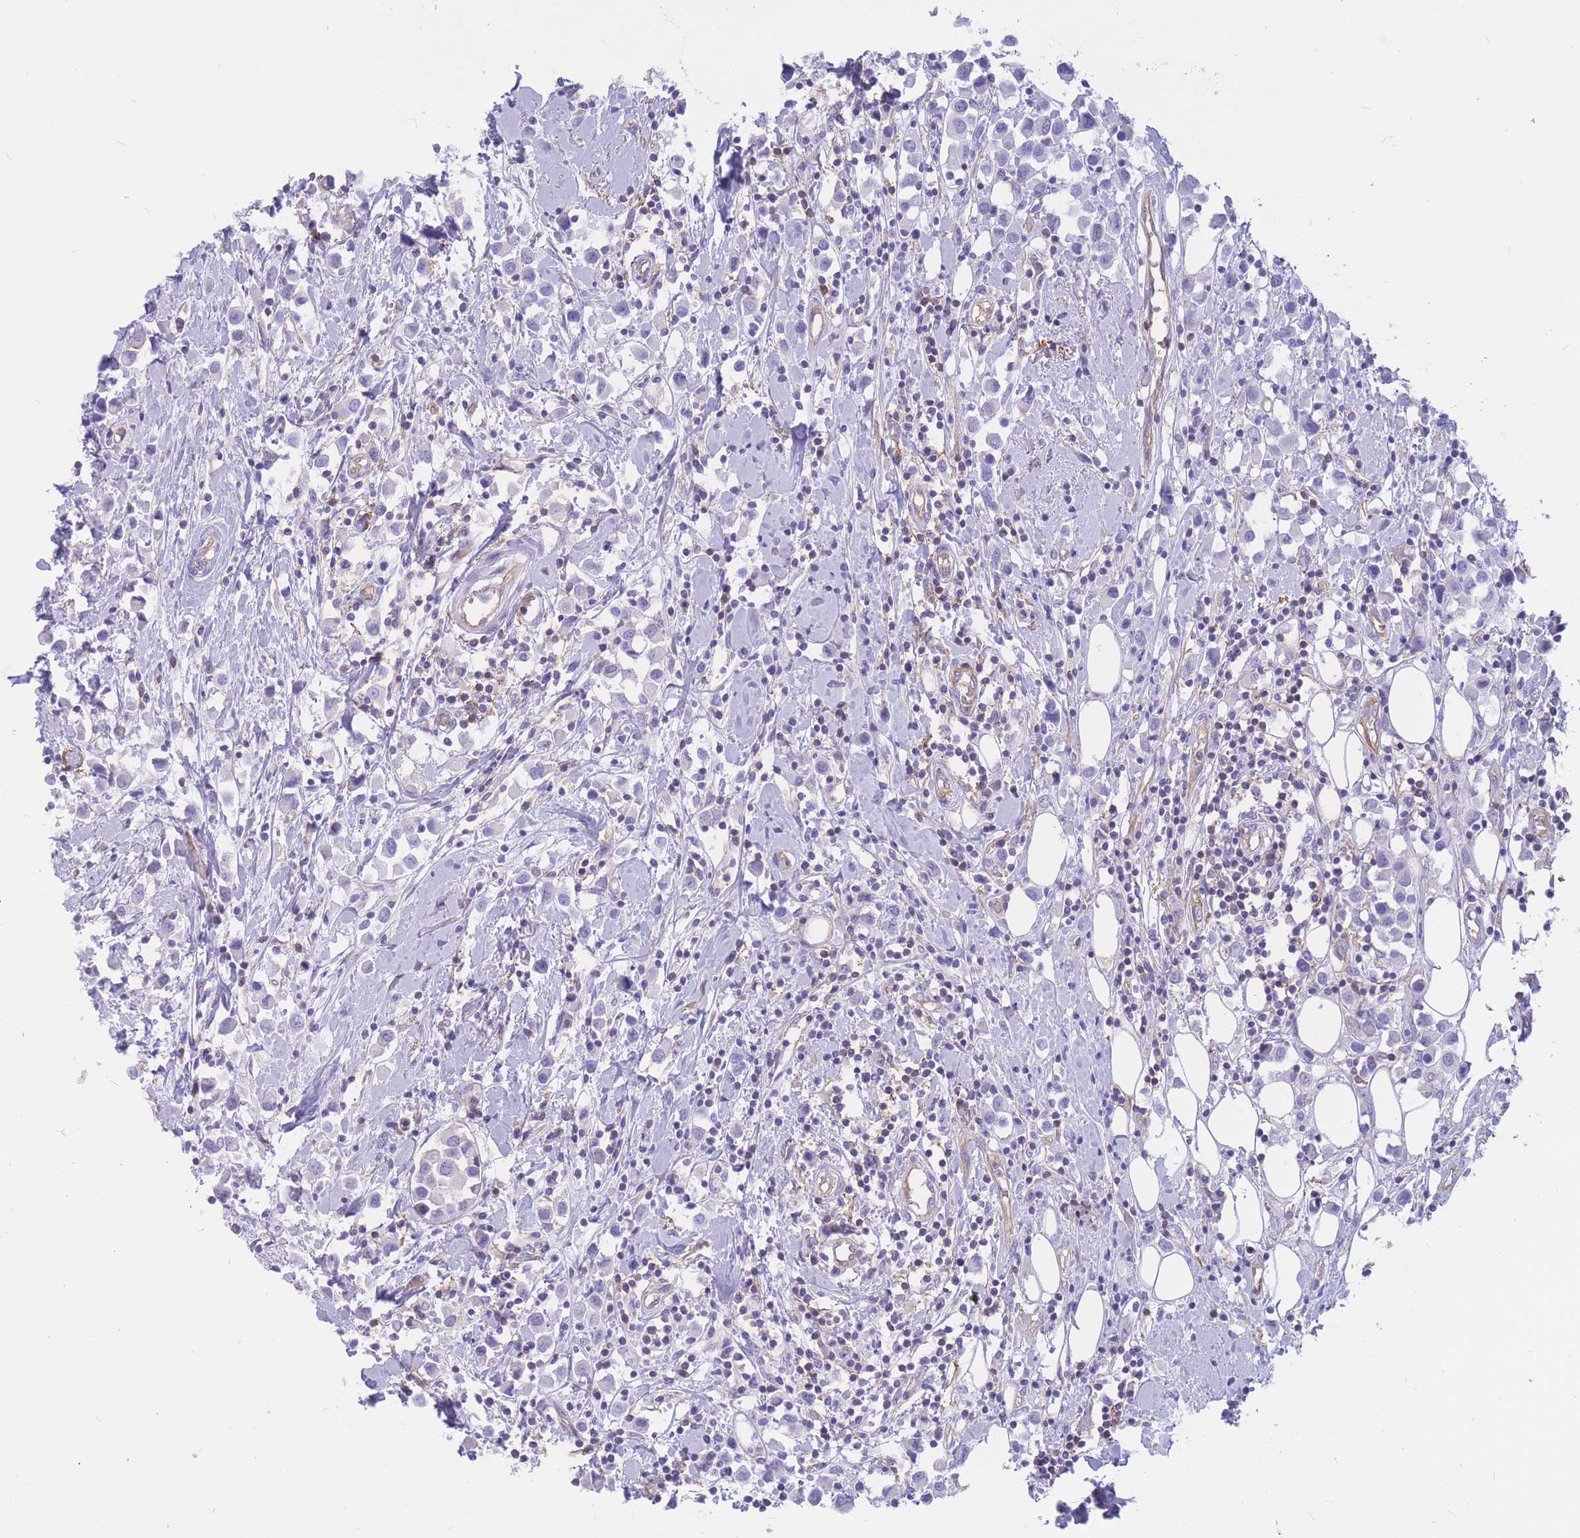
{"staining": {"intensity": "negative", "quantity": "none", "location": "none"}, "tissue": "breast cancer", "cell_type": "Tumor cells", "image_type": "cancer", "snomed": [{"axis": "morphology", "description": "Duct carcinoma"}, {"axis": "topography", "description": "Breast"}], "caption": "Micrograph shows no significant protein positivity in tumor cells of invasive ductal carcinoma (breast). Nuclei are stained in blue.", "gene": "ADD2", "patient": {"sex": "female", "age": 61}}